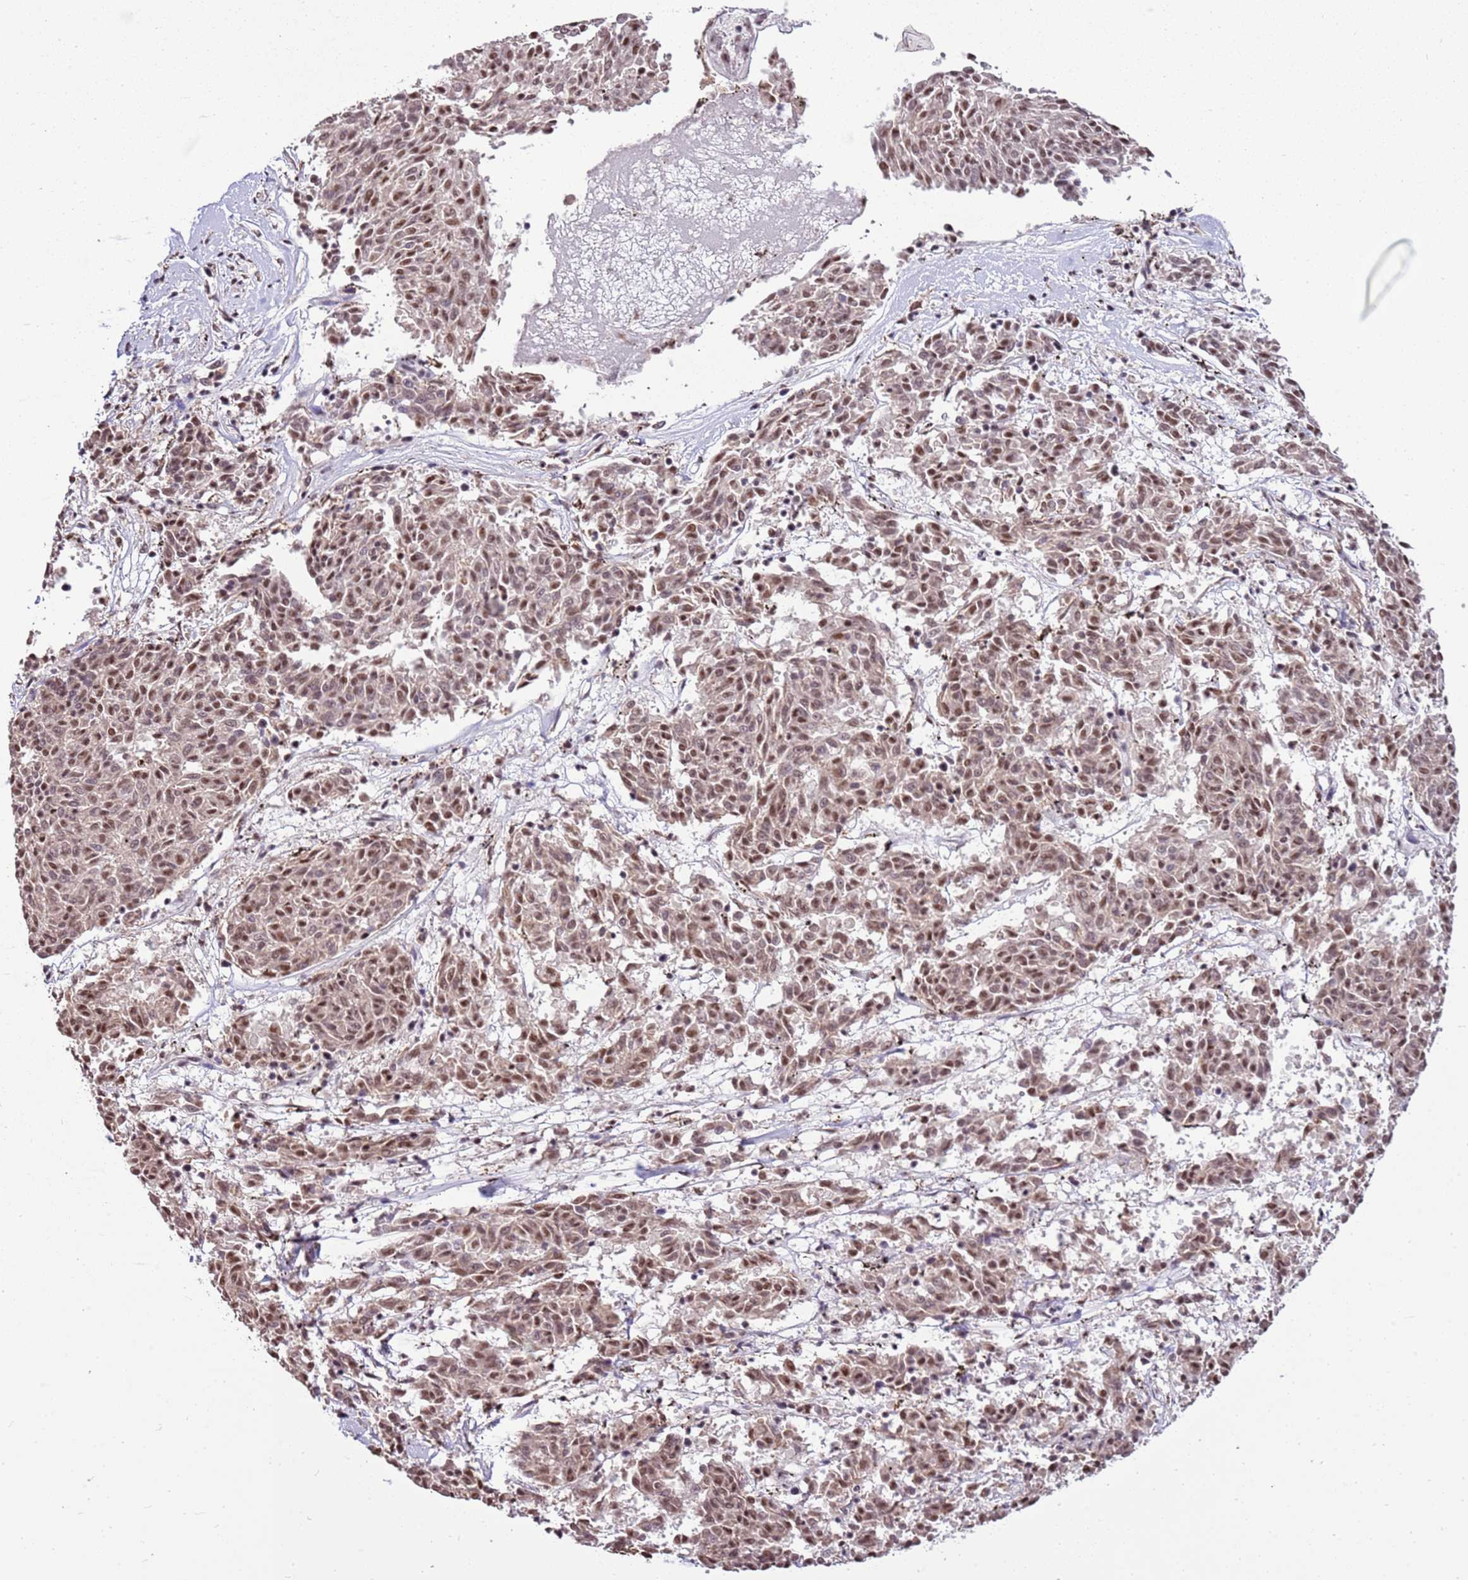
{"staining": {"intensity": "moderate", "quantity": ">75%", "location": "nuclear"}, "tissue": "melanoma", "cell_type": "Tumor cells", "image_type": "cancer", "snomed": [{"axis": "morphology", "description": "Malignant melanoma, NOS"}, {"axis": "topography", "description": "Skin"}], "caption": "Immunohistochemical staining of human malignant melanoma exhibits medium levels of moderate nuclear protein expression in approximately >75% of tumor cells.", "gene": "AKAP8L", "patient": {"sex": "female", "age": 72}}